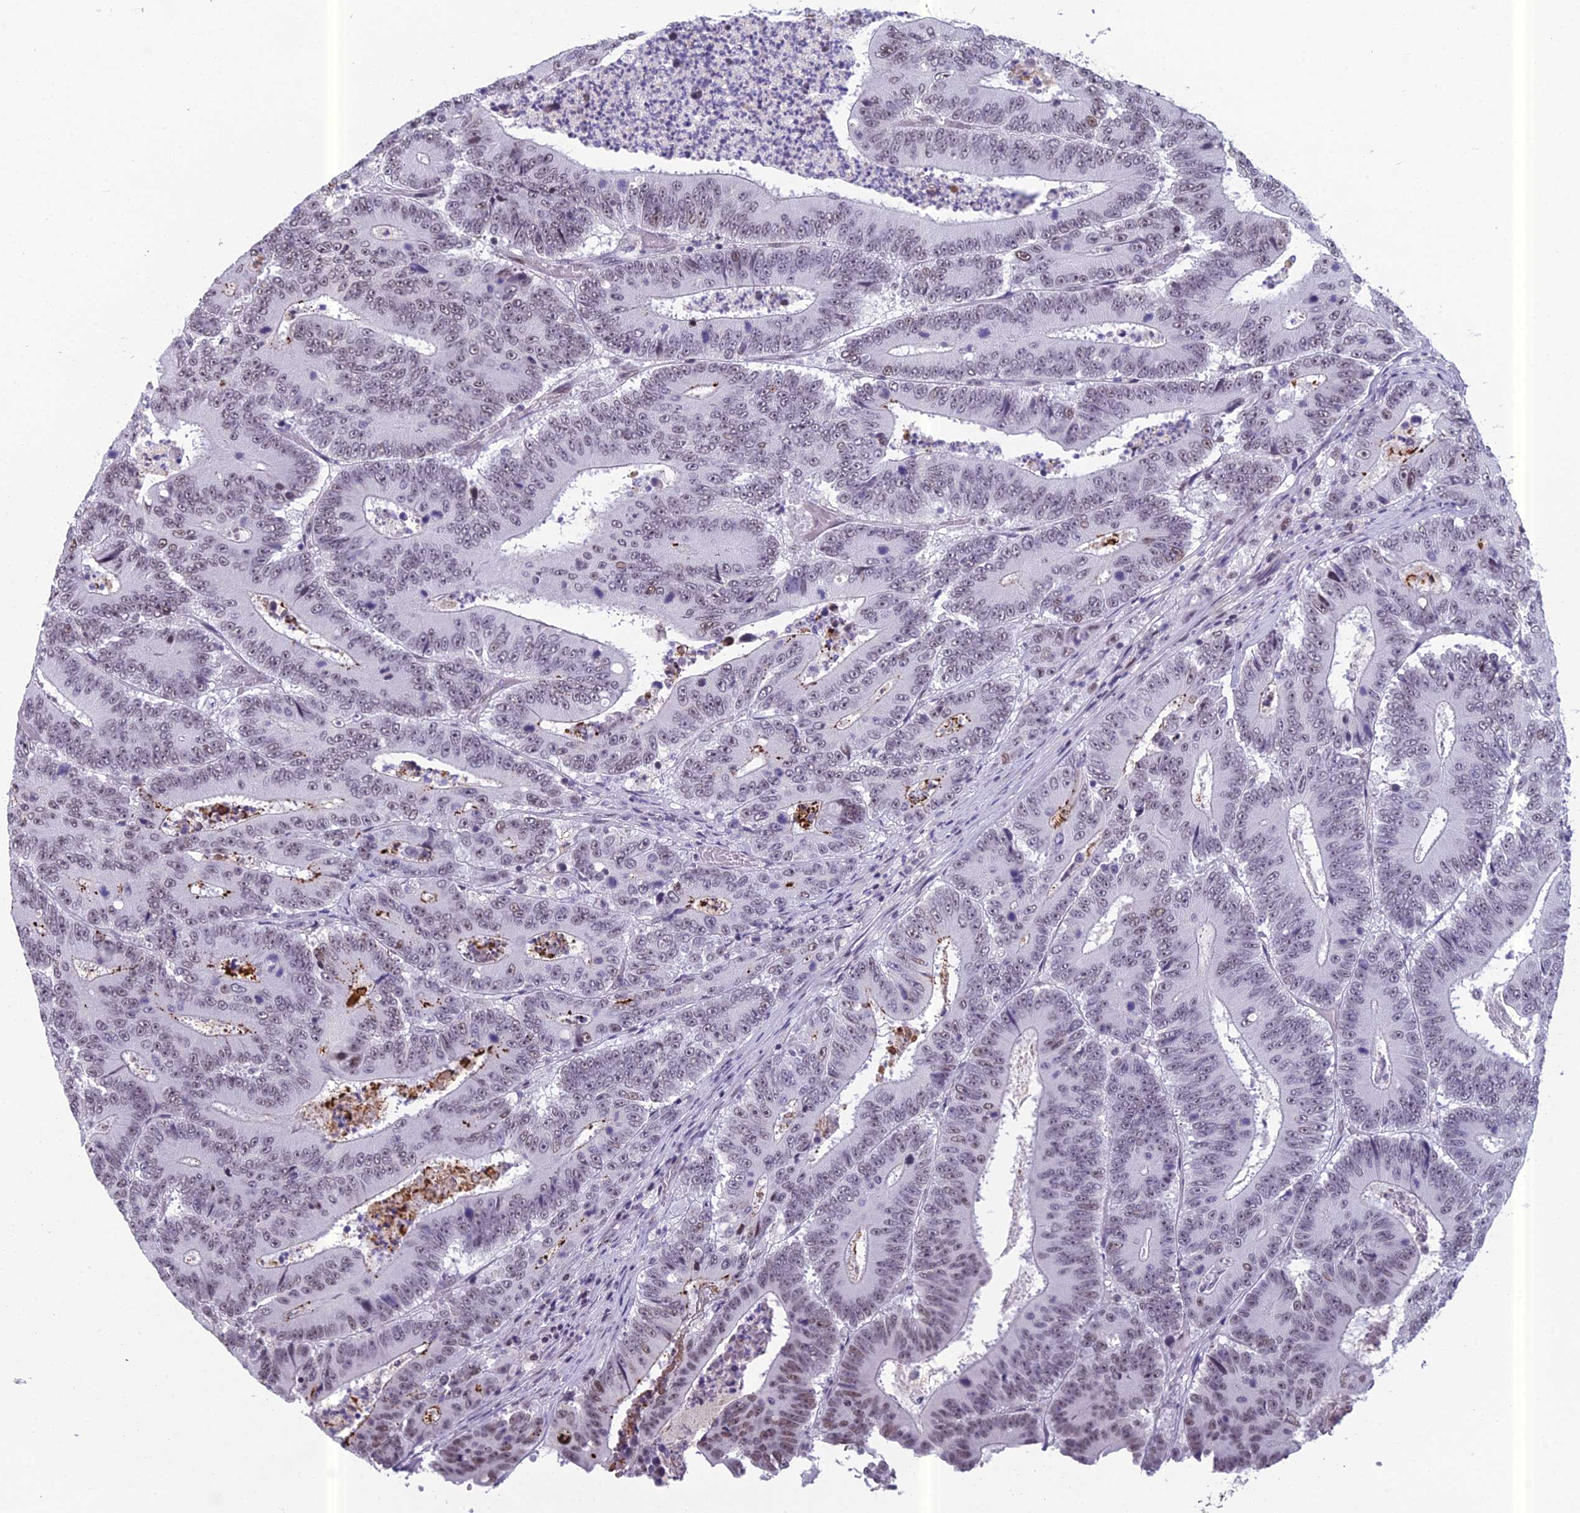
{"staining": {"intensity": "weak", "quantity": "25%-75%", "location": "nuclear"}, "tissue": "colorectal cancer", "cell_type": "Tumor cells", "image_type": "cancer", "snomed": [{"axis": "morphology", "description": "Adenocarcinoma, NOS"}, {"axis": "topography", "description": "Colon"}], "caption": "Immunohistochemical staining of human colorectal cancer exhibits weak nuclear protein positivity in approximately 25%-75% of tumor cells.", "gene": "RGS17", "patient": {"sex": "male", "age": 83}}